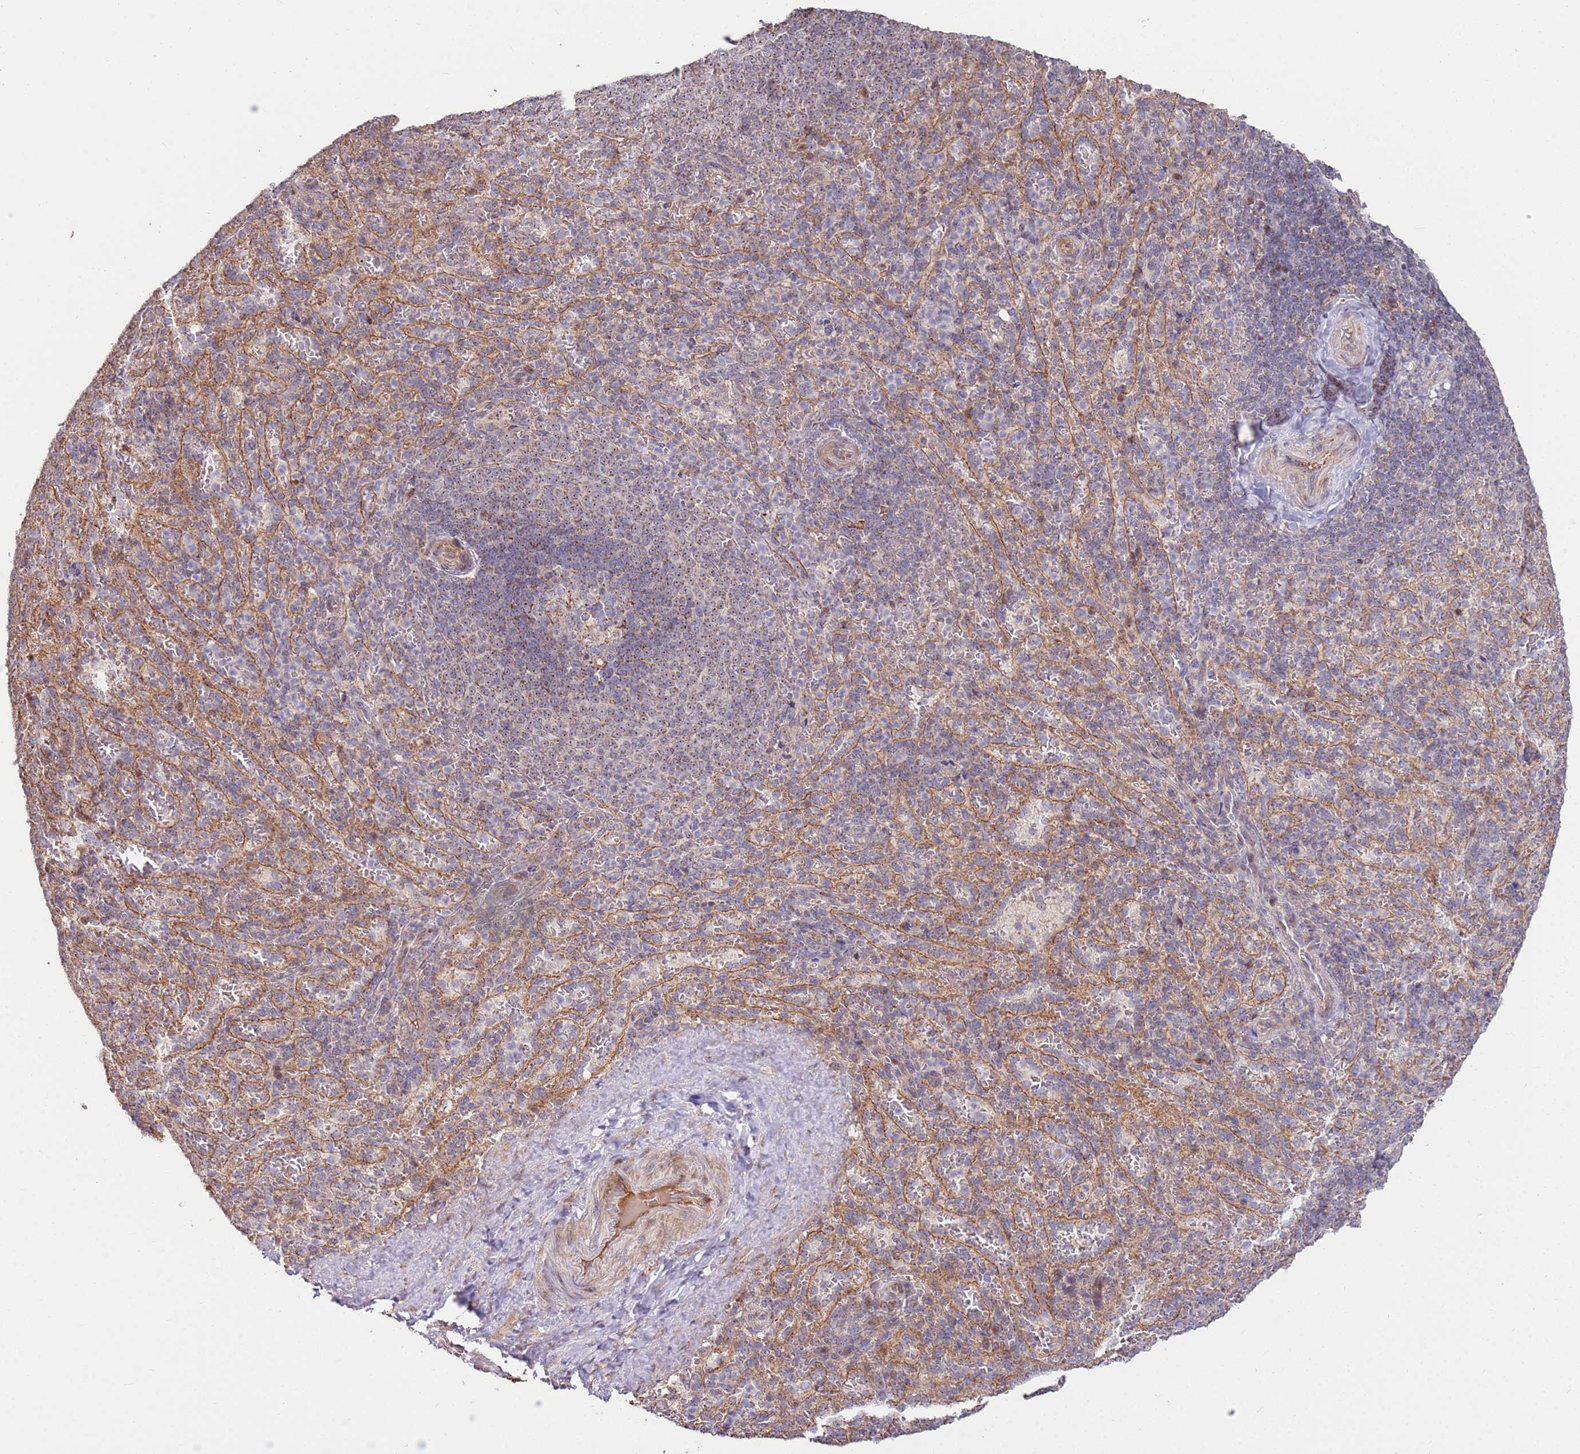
{"staining": {"intensity": "weak", "quantity": "<25%", "location": "cytoplasmic/membranous"}, "tissue": "spleen", "cell_type": "Cells in red pulp", "image_type": "normal", "snomed": [{"axis": "morphology", "description": "Normal tissue, NOS"}, {"axis": "topography", "description": "Spleen"}], "caption": "This is a histopathology image of immunohistochemistry staining of unremarkable spleen, which shows no staining in cells in red pulp.", "gene": "KIF25", "patient": {"sex": "female", "age": 21}}